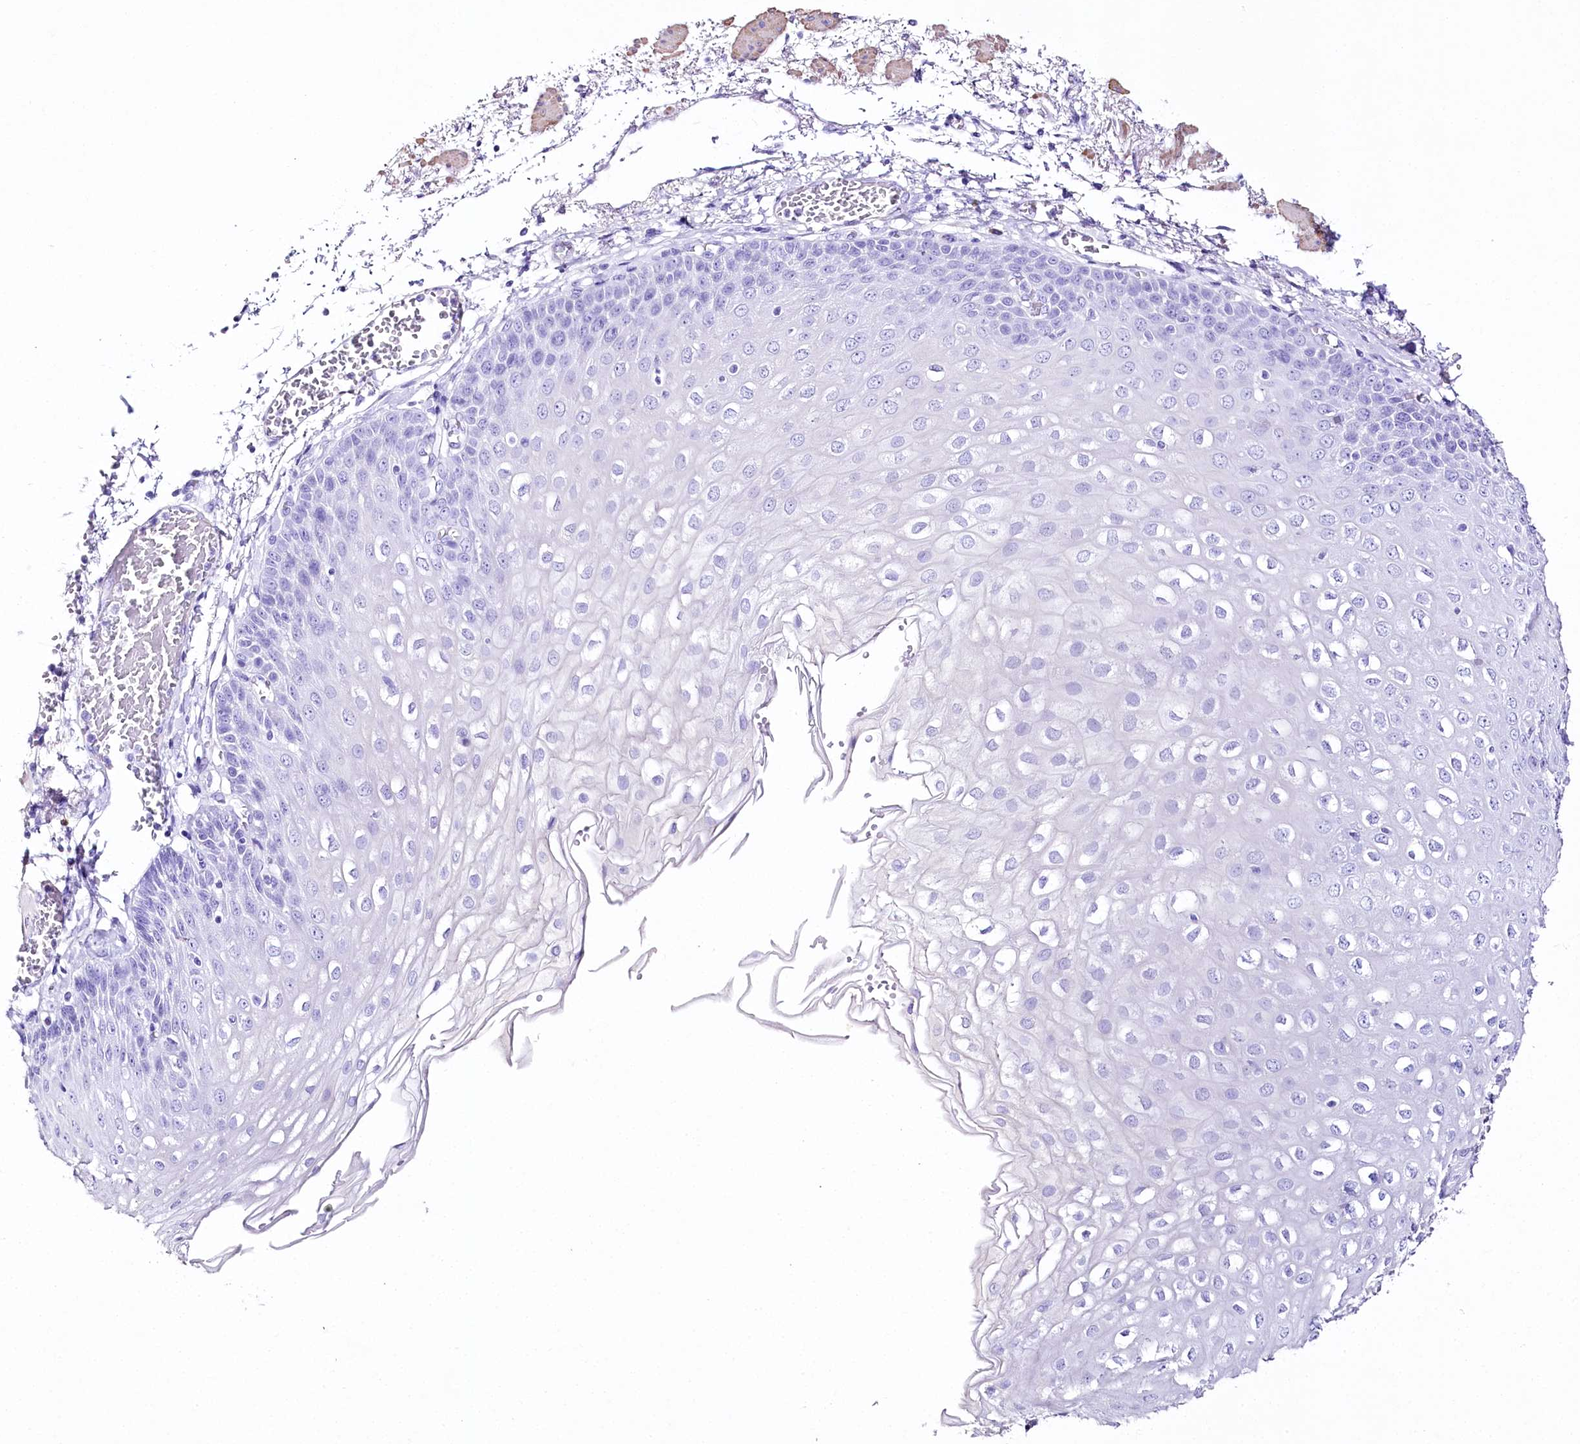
{"staining": {"intensity": "negative", "quantity": "none", "location": "none"}, "tissue": "esophagus", "cell_type": "Squamous epithelial cells", "image_type": "normal", "snomed": [{"axis": "morphology", "description": "Normal tissue, NOS"}, {"axis": "topography", "description": "Esophagus"}], "caption": "Histopathology image shows no protein expression in squamous epithelial cells of unremarkable esophagus.", "gene": "CSN3", "patient": {"sex": "male", "age": 81}}